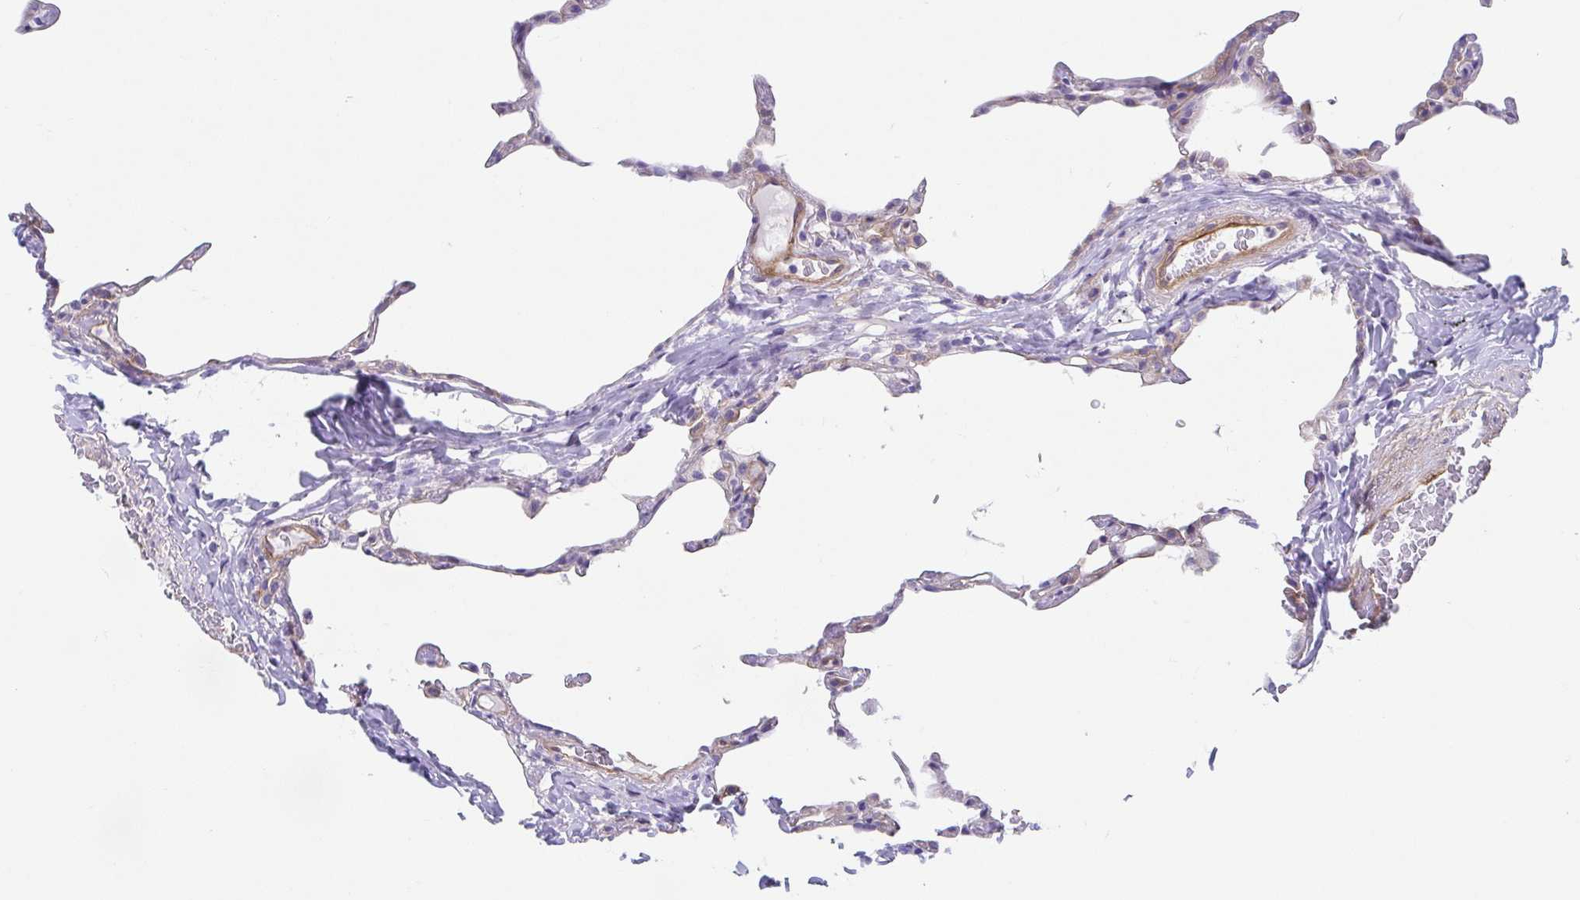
{"staining": {"intensity": "negative", "quantity": "none", "location": "none"}, "tissue": "lung", "cell_type": "Alveolar cells", "image_type": "normal", "snomed": [{"axis": "morphology", "description": "Normal tissue, NOS"}, {"axis": "topography", "description": "Lung"}], "caption": "High magnification brightfield microscopy of normal lung stained with DAB (brown) and counterstained with hematoxylin (blue): alveolar cells show no significant staining. Brightfield microscopy of IHC stained with DAB (brown) and hematoxylin (blue), captured at high magnification.", "gene": "TRAM2", "patient": {"sex": "female", "age": 57}}